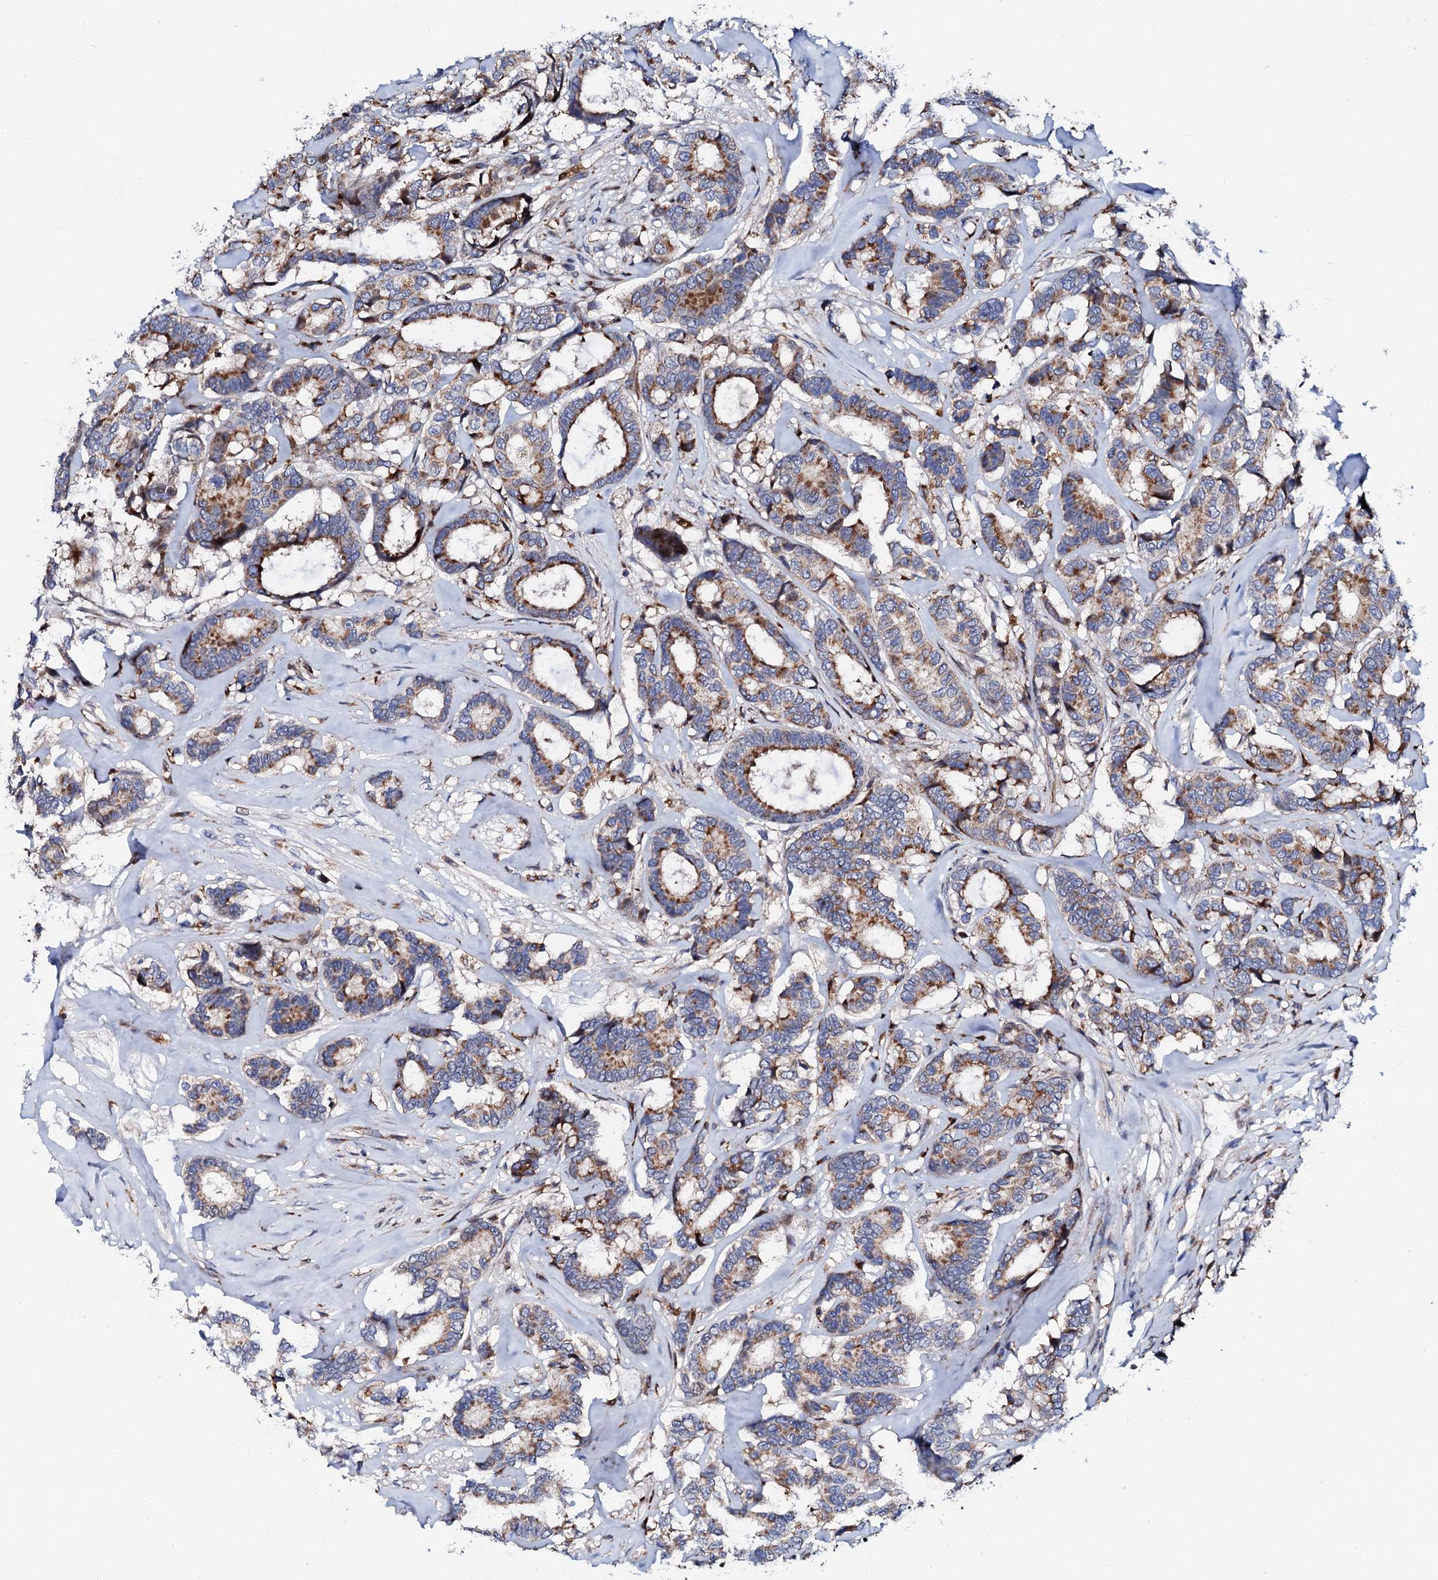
{"staining": {"intensity": "moderate", "quantity": ">75%", "location": "cytoplasmic/membranous"}, "tissue": "breast cancer", "cell_type": "Tumor cells", "image_type": "cancer", "snomed": [{"axis": "morphology", "description": "Duct carcinoma"}, {"axis": "topography", "description": "Breast"}], "caption": "This is an image of IHC staining of breast cancer, which shows moderate positivity in the cytoplasmic/membranous of tumor cells.", "gene": "TCIRG1", "patient": {"sex": "female", "age": 87}}